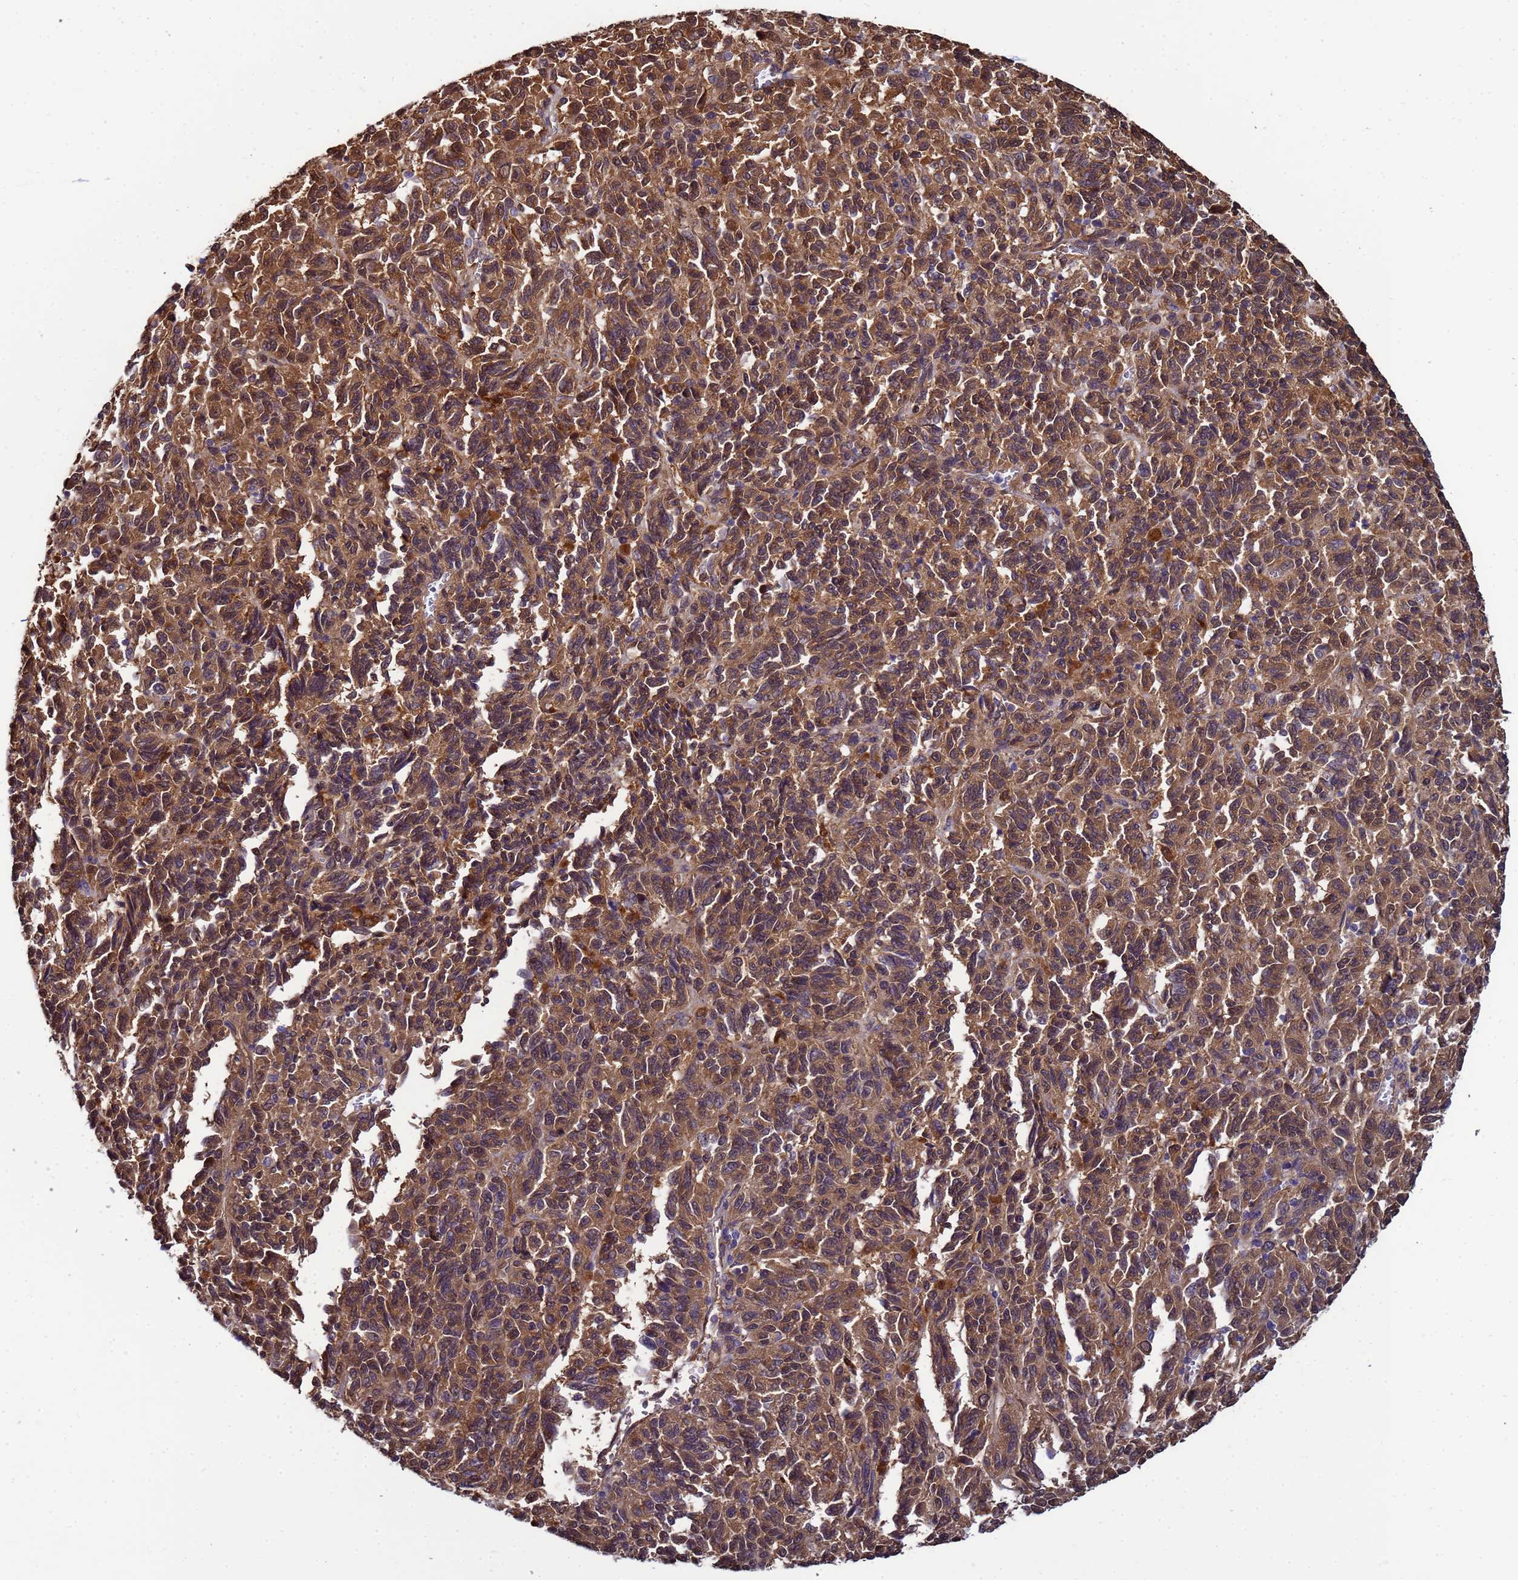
{"staining": {"intensity": "moderate", "quantity": ">75%", "location": "cytoplasmic/membranous"}, "tissue": "melanoma", "cell_type": "Tumor cells", "image_type": "cancer", "snomed": [{"axis": "morphology", "description": "Malignant melanoma, Metastatic site"}, {"axis": "topography", "description": "Lung"}], "caption": "The histopathology image shows staining of malignant melanoma (metastatic site), revealing moderate cytoplasmic/membranous protein positivity (brown color) within tumor cells.", "gene": "NAXE", "patient": {"sex": "male", "age": 64}}